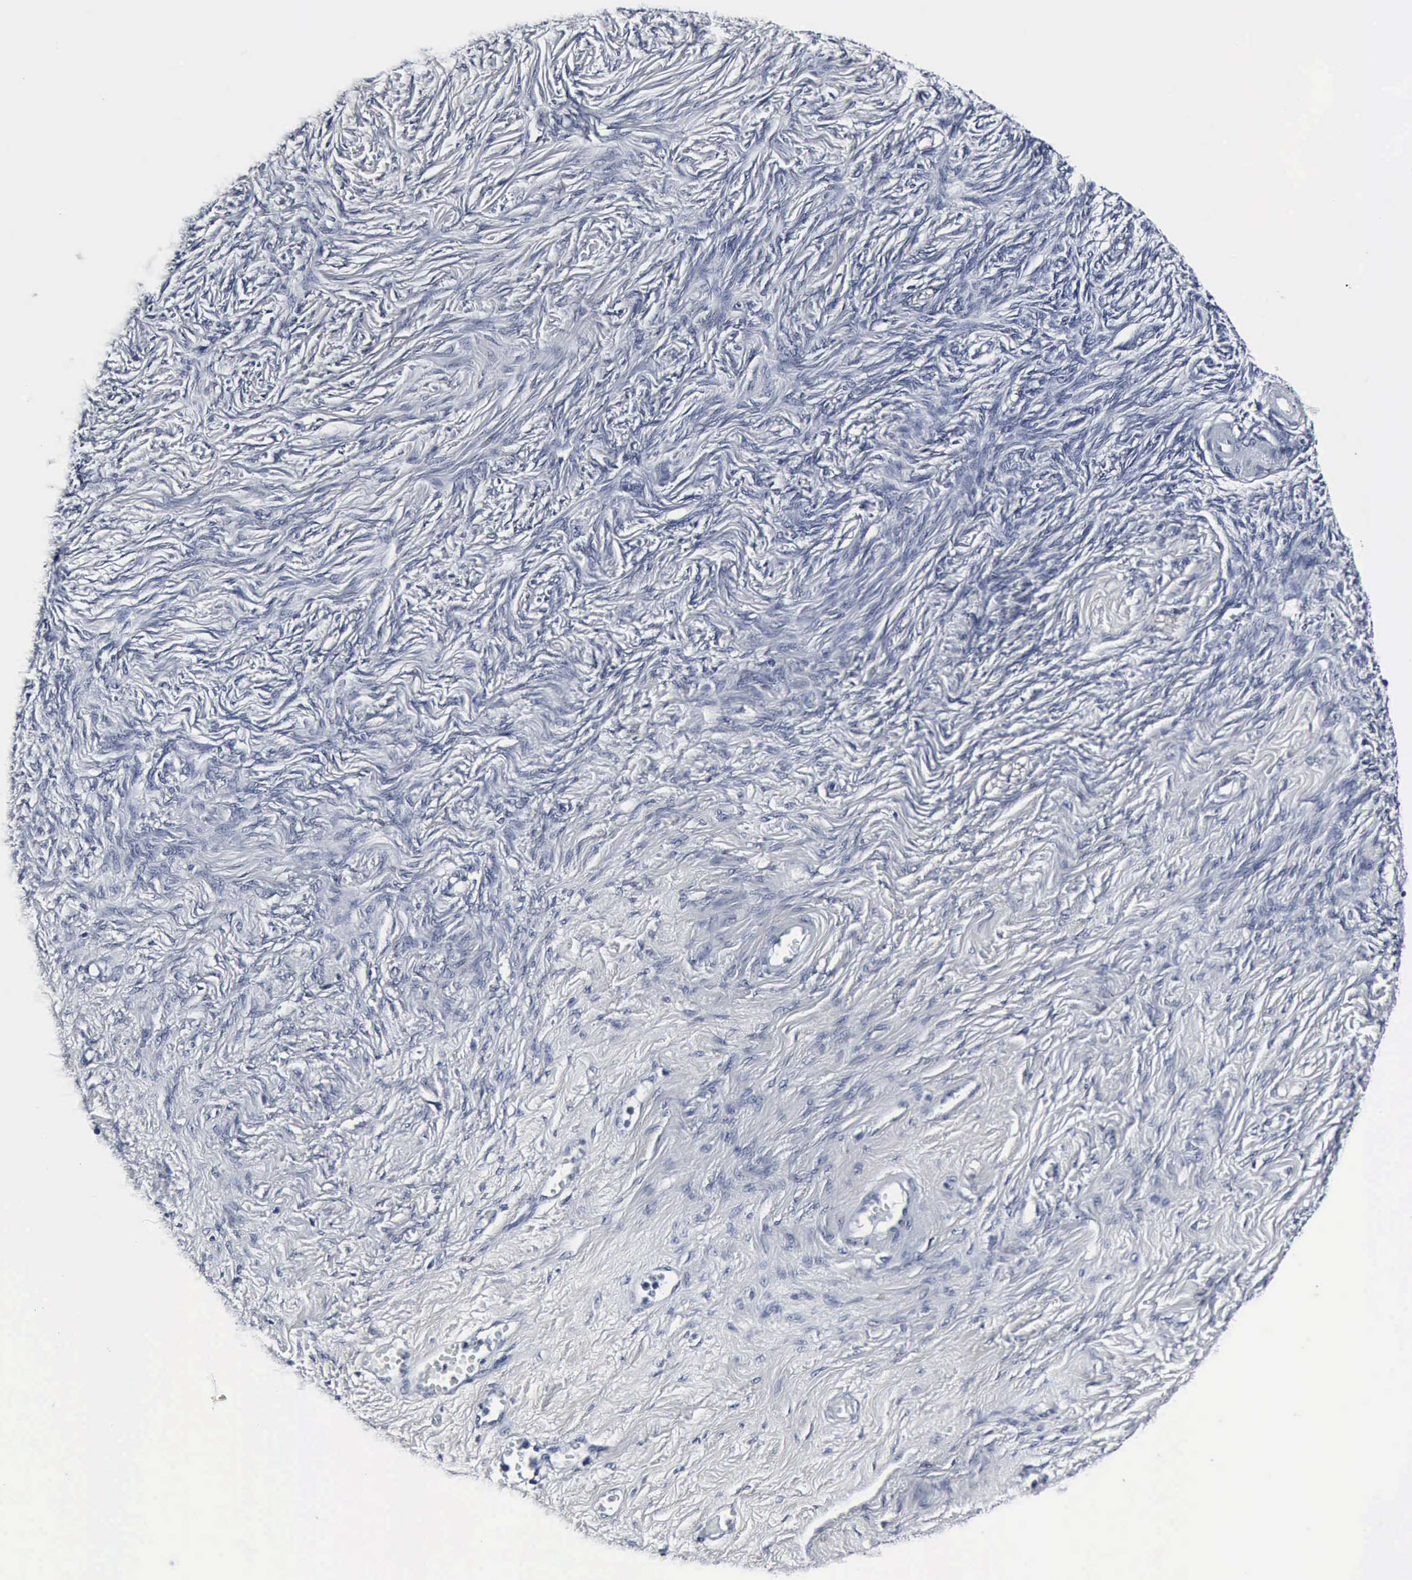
{"staining": {"intensity": "negative", "quantity": "none", "location": "none"}, "tissue": "ovarian cancer", "cell_type": "Tumor cells", "image_type": "cancer", "snomed": [{"axis": "morphology", "description": "Normal tissue, NOS"}, {"axis": "morphology", "description": "Cystadenocarcinoma, serous, NOS"}, {"axis": "topography", "description": "Ovary"}], "caption": "The micrograph shows no significant expression in tumor cells of ovarian serous cystadenocarcinoma.", "gene": "SNAP25", "patient": {"sex": "female", "age": 62}}